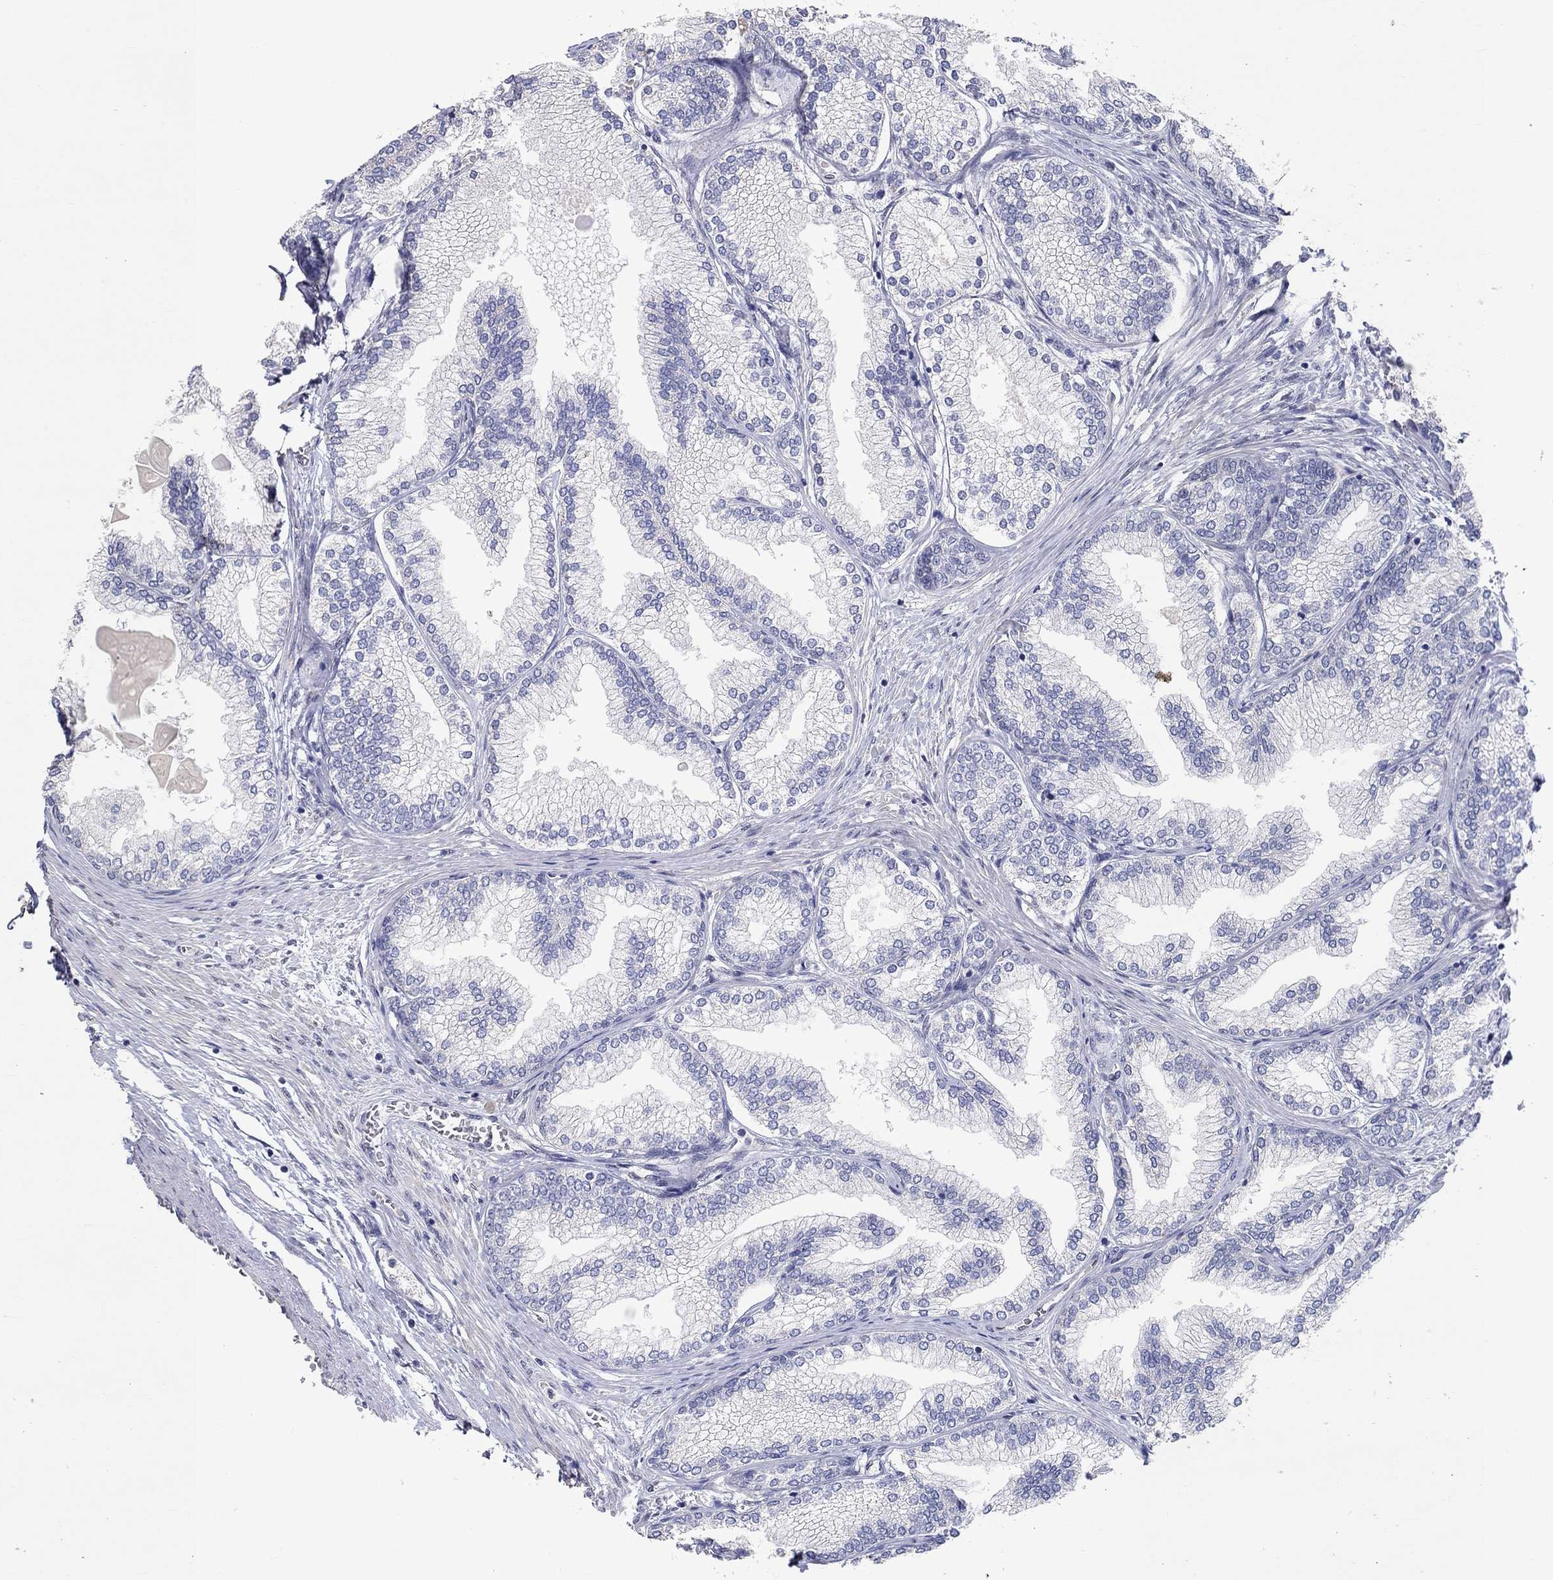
{"staining": {"intensity": "weak", "quantity": "<25%", "location": "cytoplasmic/membranous"}, "tissue": "prostate", "cell_type": "Glandular cells", "image_type": "normal", "snomed": [{"axis": "morphology", "description": "Normal tissue, NOS"}, {"axis": "topography", "description": "Prostate"}], "caption": "A high-resolution image shows immunohistochemistry (IHC) staining of unremarkable prostate, which reveals no significant staining in glandular cells. (Stains: DAB IHC with hematoxylin counter stain, Microscopy: brightfield microscopy at high magnification).", "gene": "FGF2", "patient": {"sex": "male", "age": 72}}